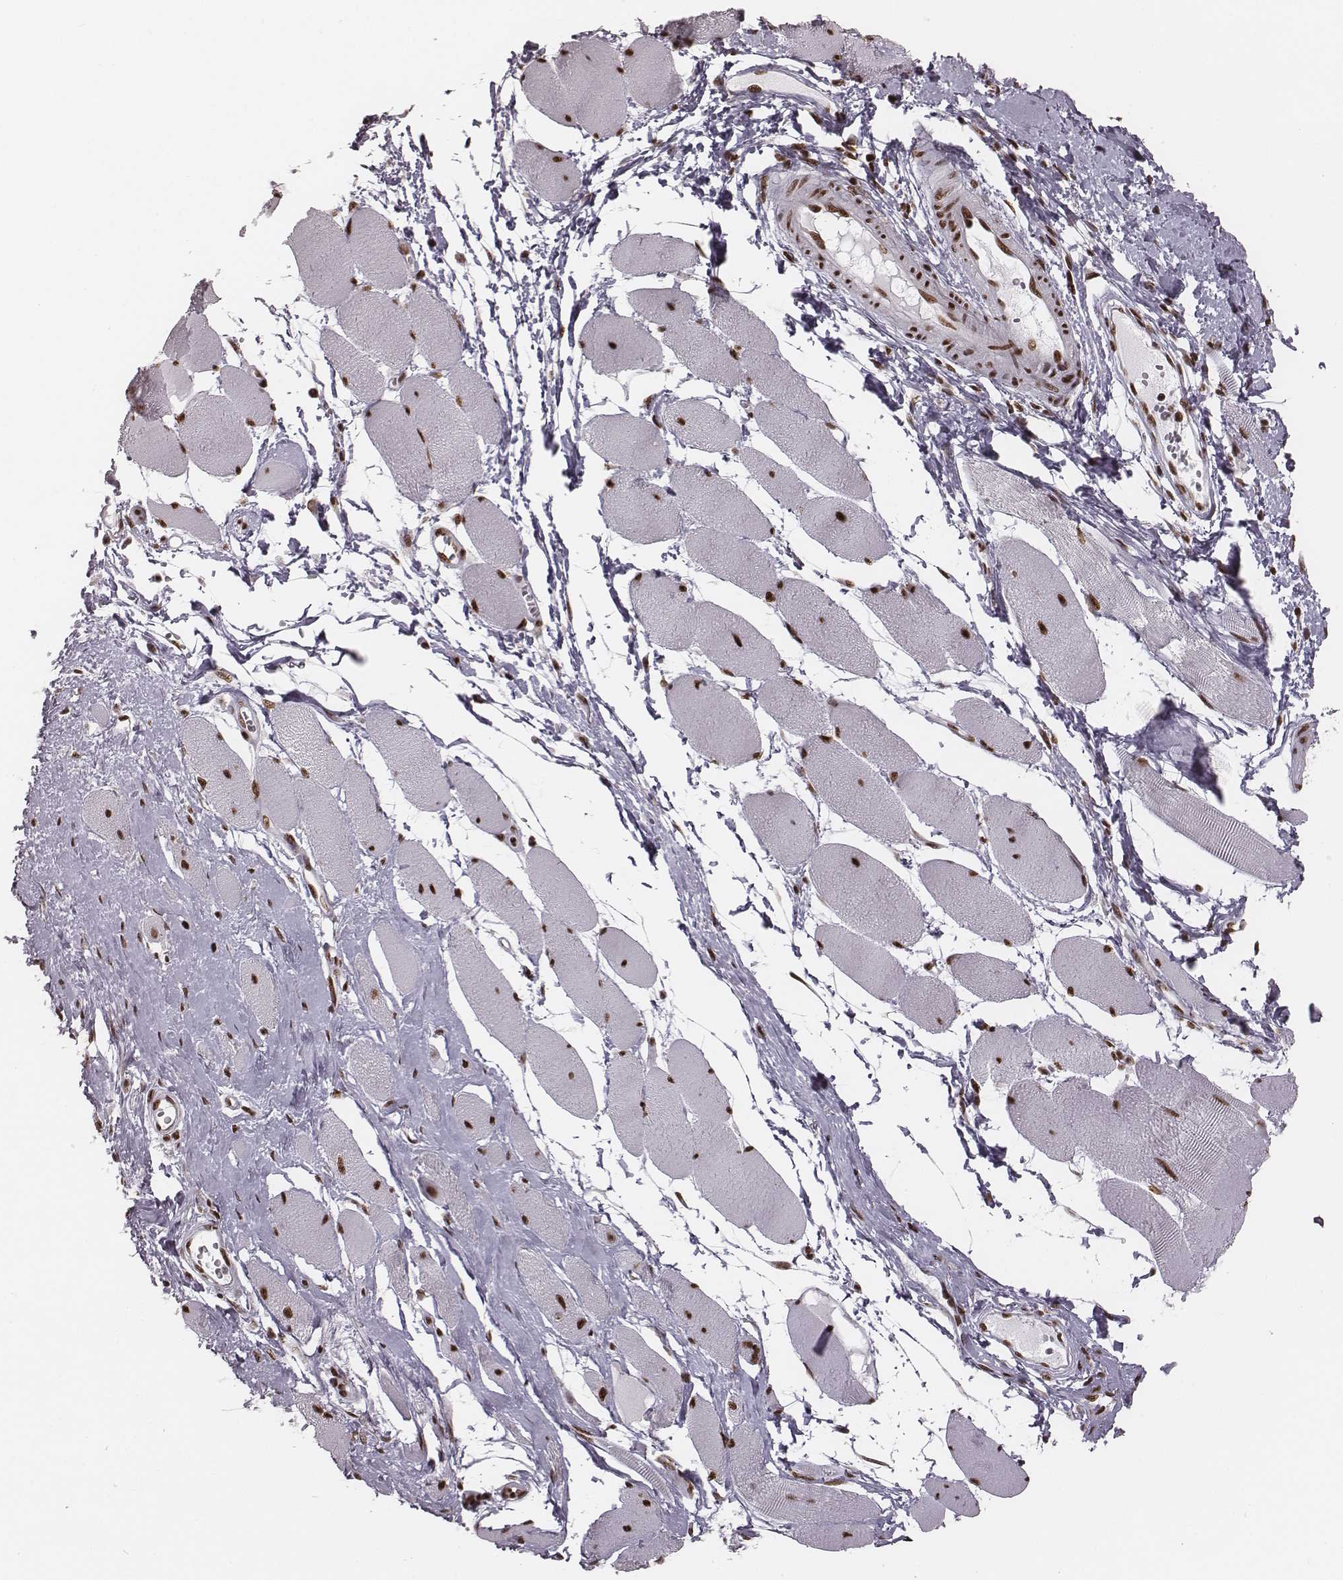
{"staining": {"intensity": "strong", "quantity": ">75%", "location": "nuclear"}, "tissue": "skeletal muscle", "cell_type": "Myocytes", "image_type": "normal", "snomed": [{"axis": "morphology", "description": "Normal tissue, NOS"}, {"axis": "topography", "description": "Skeletal muscle"}], "caption": "IHC photomicrograph of benign skeletal muscle: human skeletal muscle stained using immunohistochemistry reveals high levels of strong protein expression localized specifically in the nuclear of myocytes, appearing as a nuclear brown color.", "gene": "LUC7L", "patient": {"sex": "female", "age": 75}}